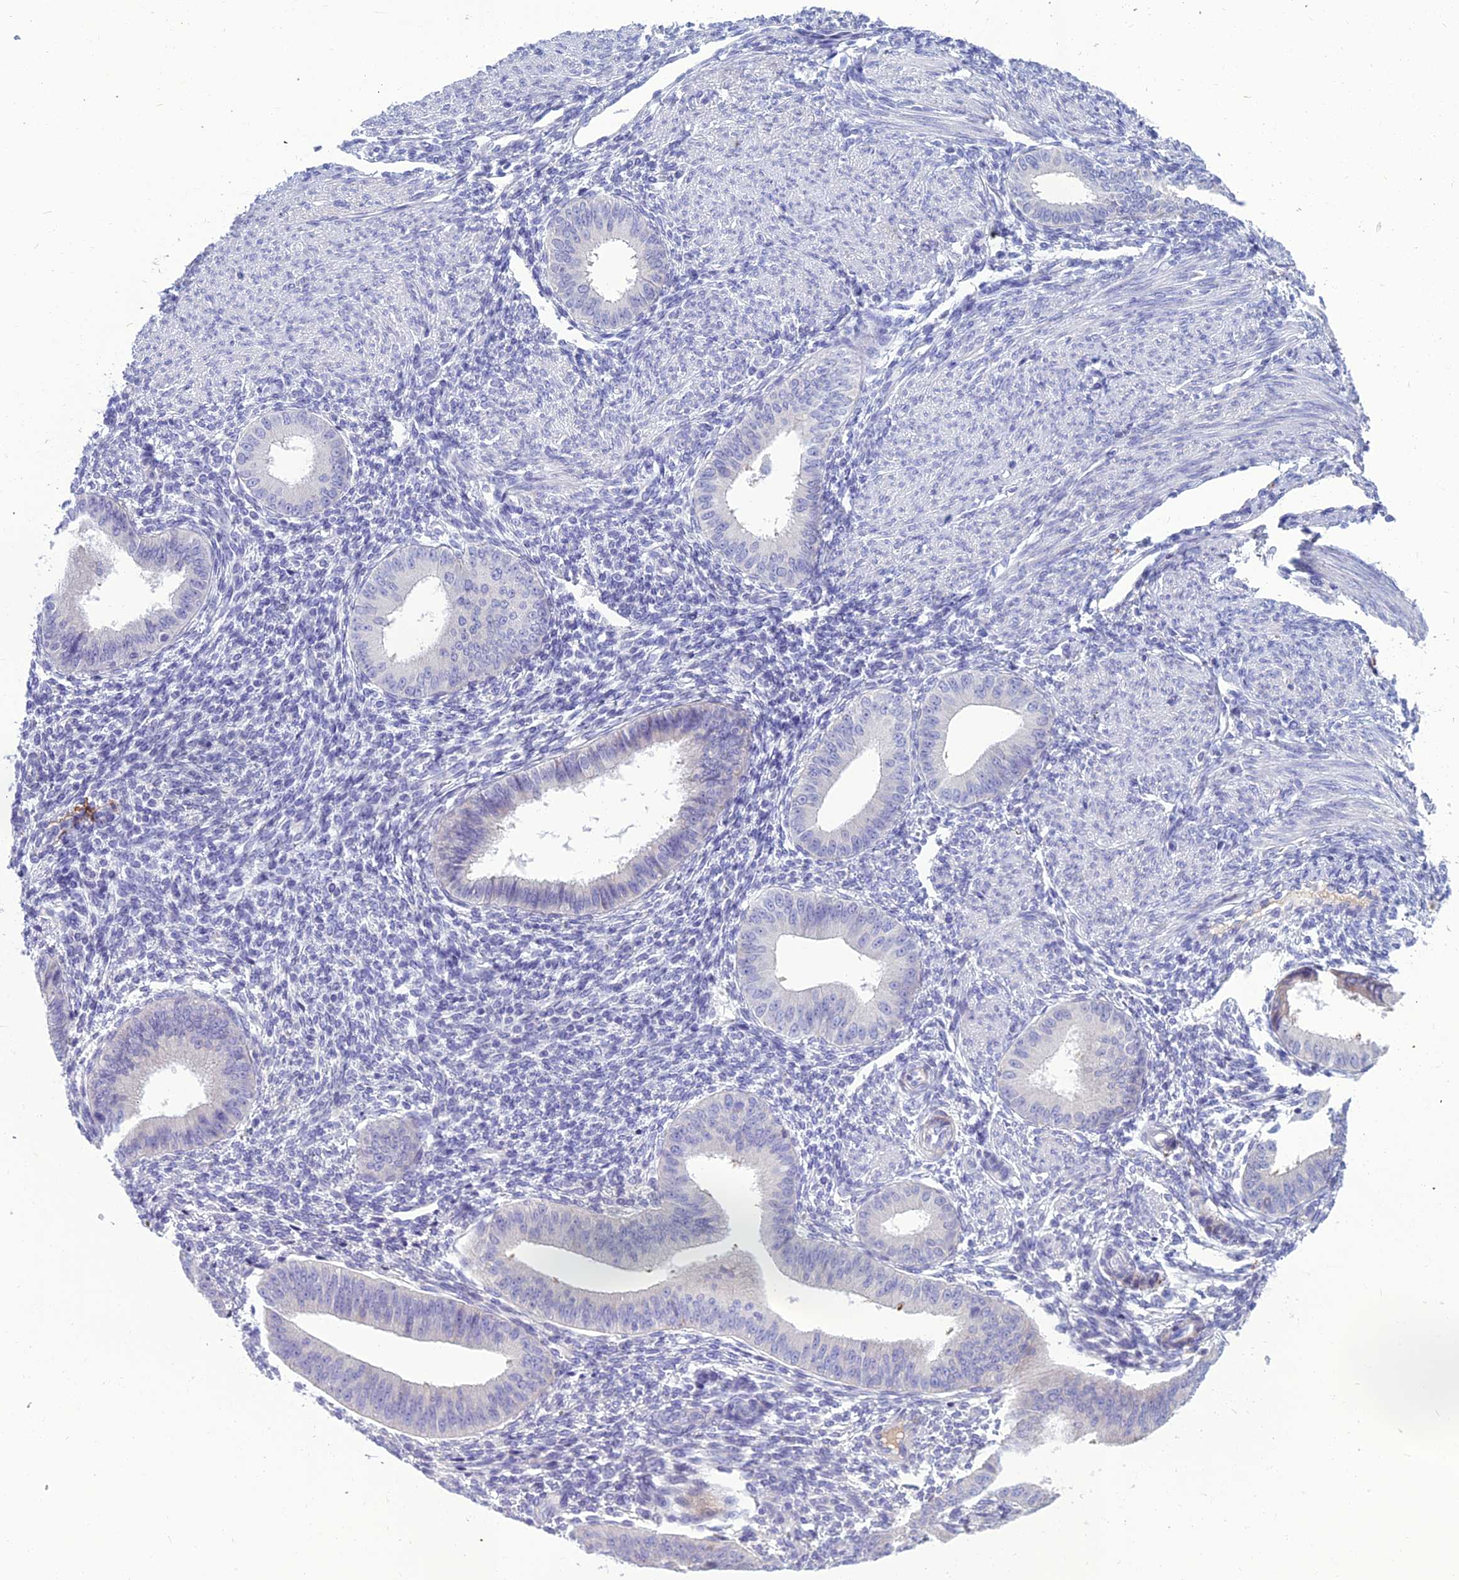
{"staining": {"intensity": "negative", "quantity": "none", "location": "none"}, "tissue": "endometrium", "cell_type": "Cells in endometrial stroma", "image_type": "normal", "snomed": [{"axis": "morphology", "description": "Normal tissue, NOS"}, {"axis": "topography", "description": "Uterus"}, {"axis": "topography", "description": "Endometrium"}], "caption": "Normal endometrium was stained to show a protein in brown. There is no significant staining in cells in endometrial stroma. (Brightfield microscopy of DAB IHC at high magnification).", "gene": "SPTLC3", "patient": {"sex": "female", "age": 48}}